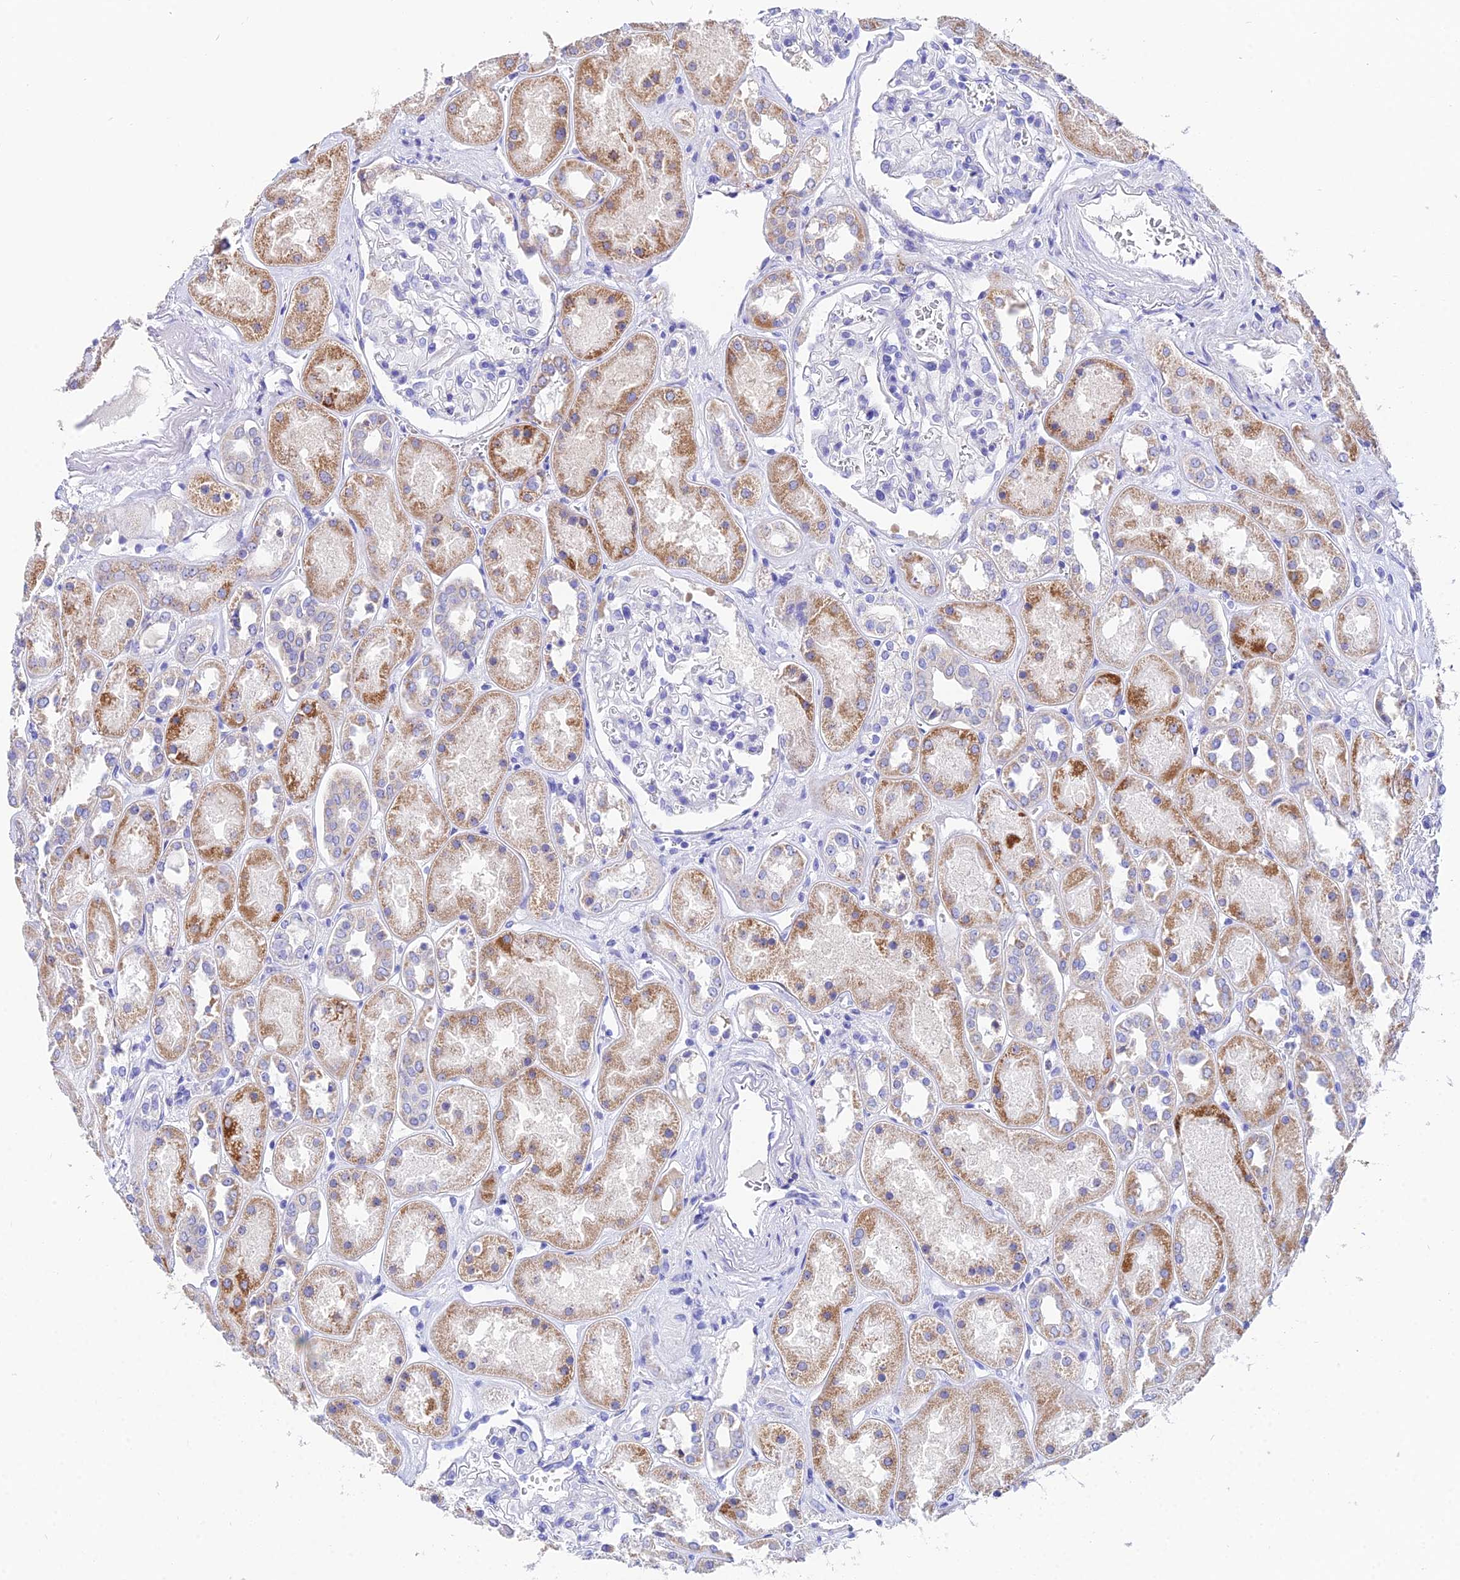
{"staining": {"intensity": "negative", "quantity": "none", "location": "none"}, "tissue": "kidney", "cell_type": "Cells in glomeruli", "image_type": "normal", "snomed": [{"axis": "morphology", "description": "Normal tissue, NOS"}, {"axis": "topography", "description": "Kidney"}], "caption": "A high-resolution photomicrograph shows IHC staining of normal kidney, which reveals no significant positivity in cells in glomeruli.", "gene": "CEP41", "patient": {"sex": "male", "age": 70}}